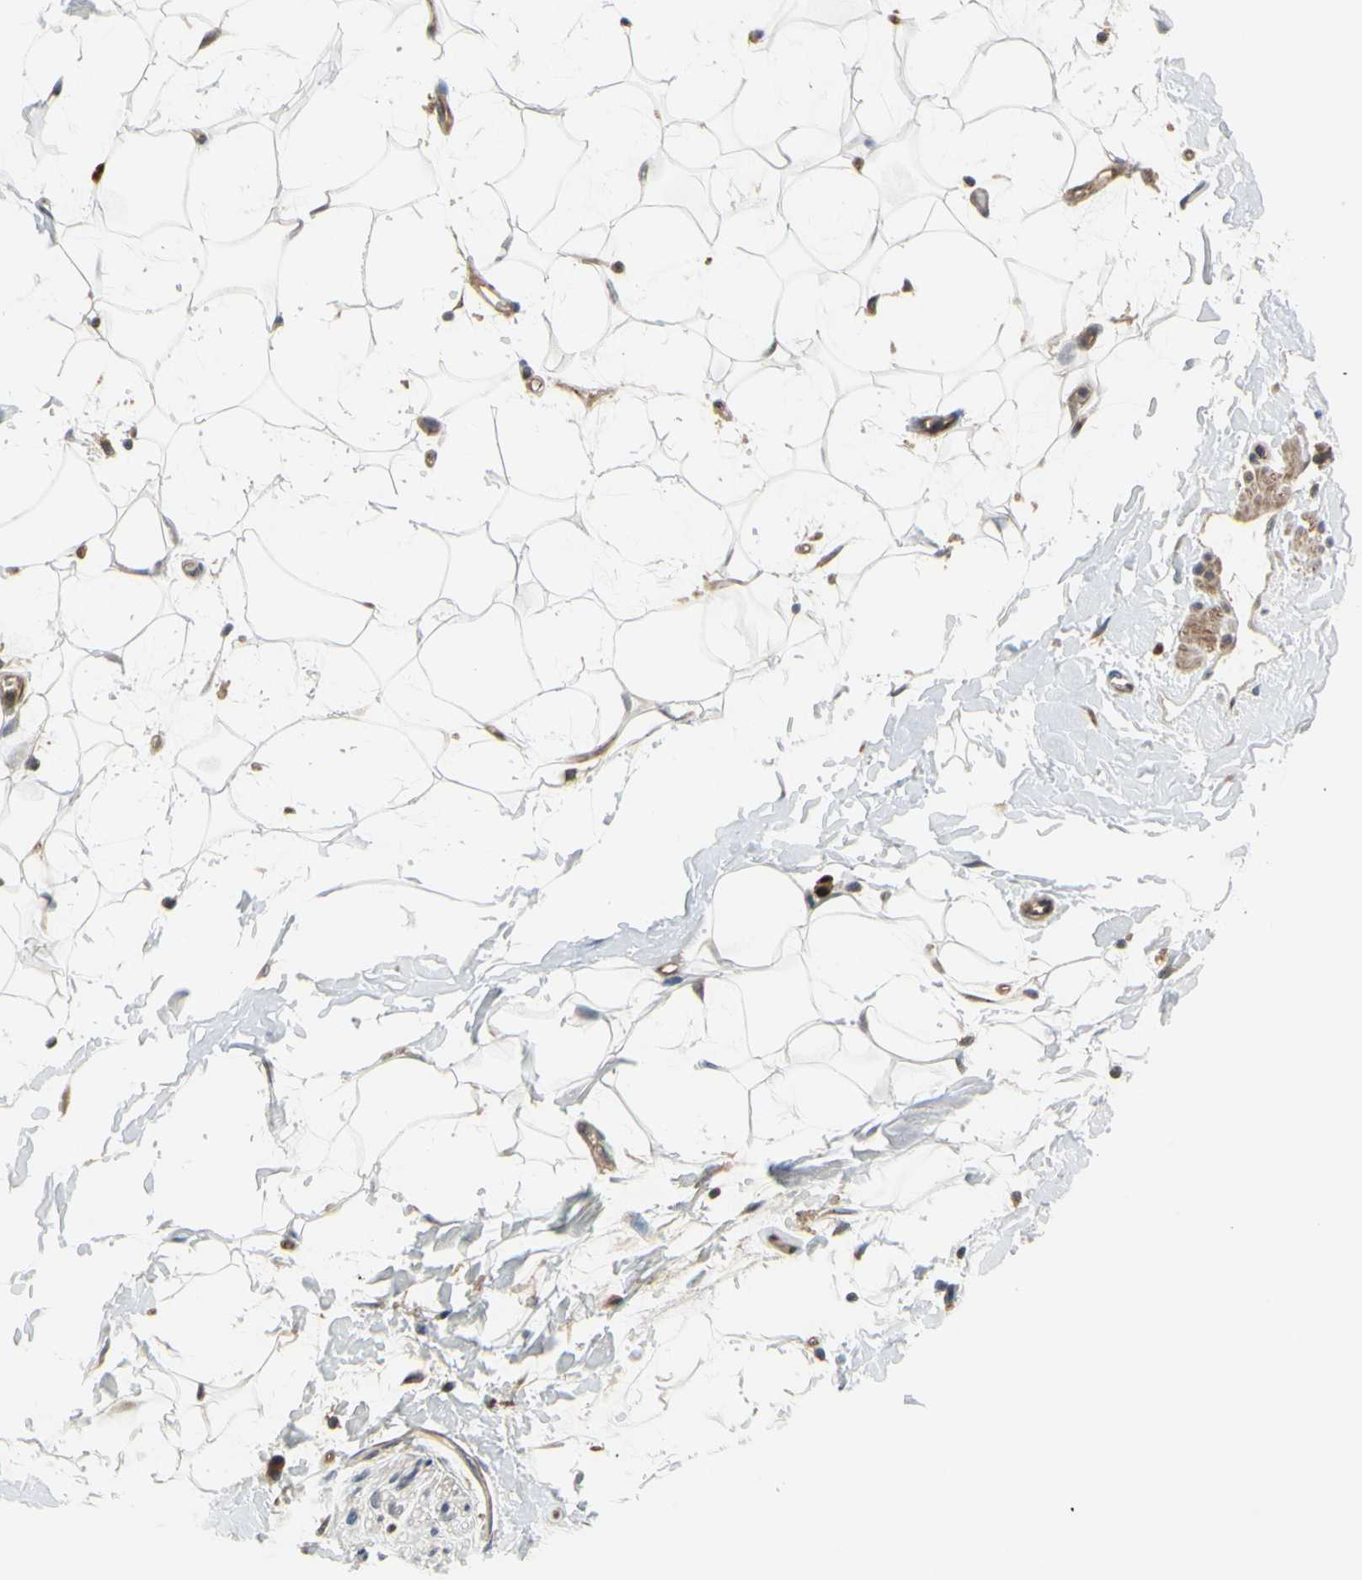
{"staining": {"intensity": "negative", "quantity": "none", "location": "none"}, "tissue": "adipose tissue", "cell_type": "Adipocytes", "image_type": "normal", "snomed": [{"axis": "morphology", "description": "Normal tissue, NOS"}, {"axis": "topography", "description": "Soft tissue"}], "caption": "The photomicrograph exhibits no staining of adipocytes in normal adipose tissue.", "gene": "COMMD9", "patient": {"sex": "male", "age": 72}}